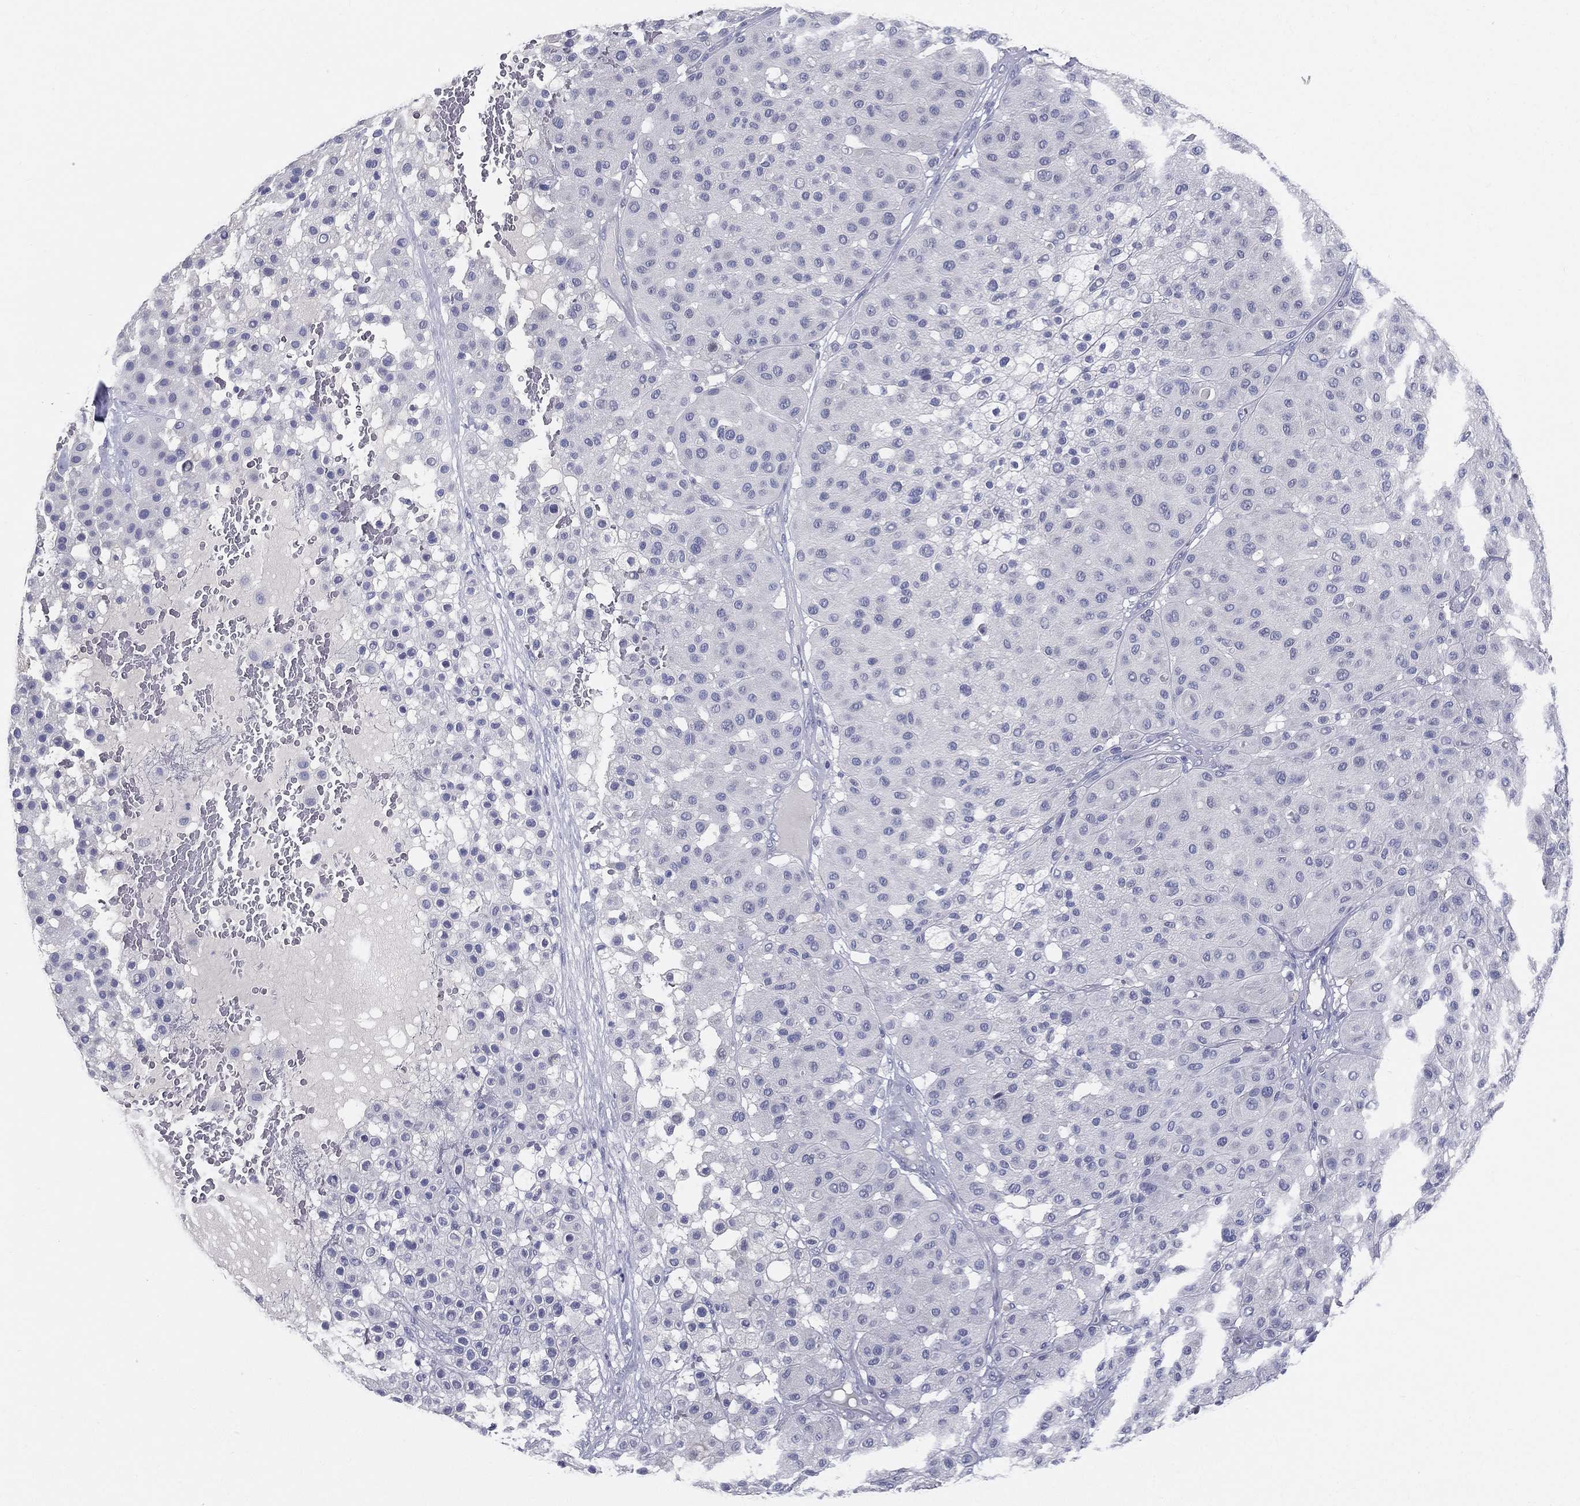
{"staining": {"intensity": "negative", "quantity": "none", "location": "none"}, "tissue": "melanoma", "cell_type": "Tumor cells", "image_type": "cancer", "snomed": [{"axis": "morphology", "description": "Malignant melanoma, Metastatic site"}, {"axis": "topography", "description": "Smooth muscle"}], "caption": "High power microscopy histopathology image of an immunohistochemistry image of malignant melanoma (metastatic site), revealing no significant expression in tumor cells. The staining was performed using DAB to visualize the protein expression in brown, while the nuclei were stained in blue with hematoxylin (Magnification: 20x).", "gene": "STS", "patient": {"sex": "male", "age": 41}}